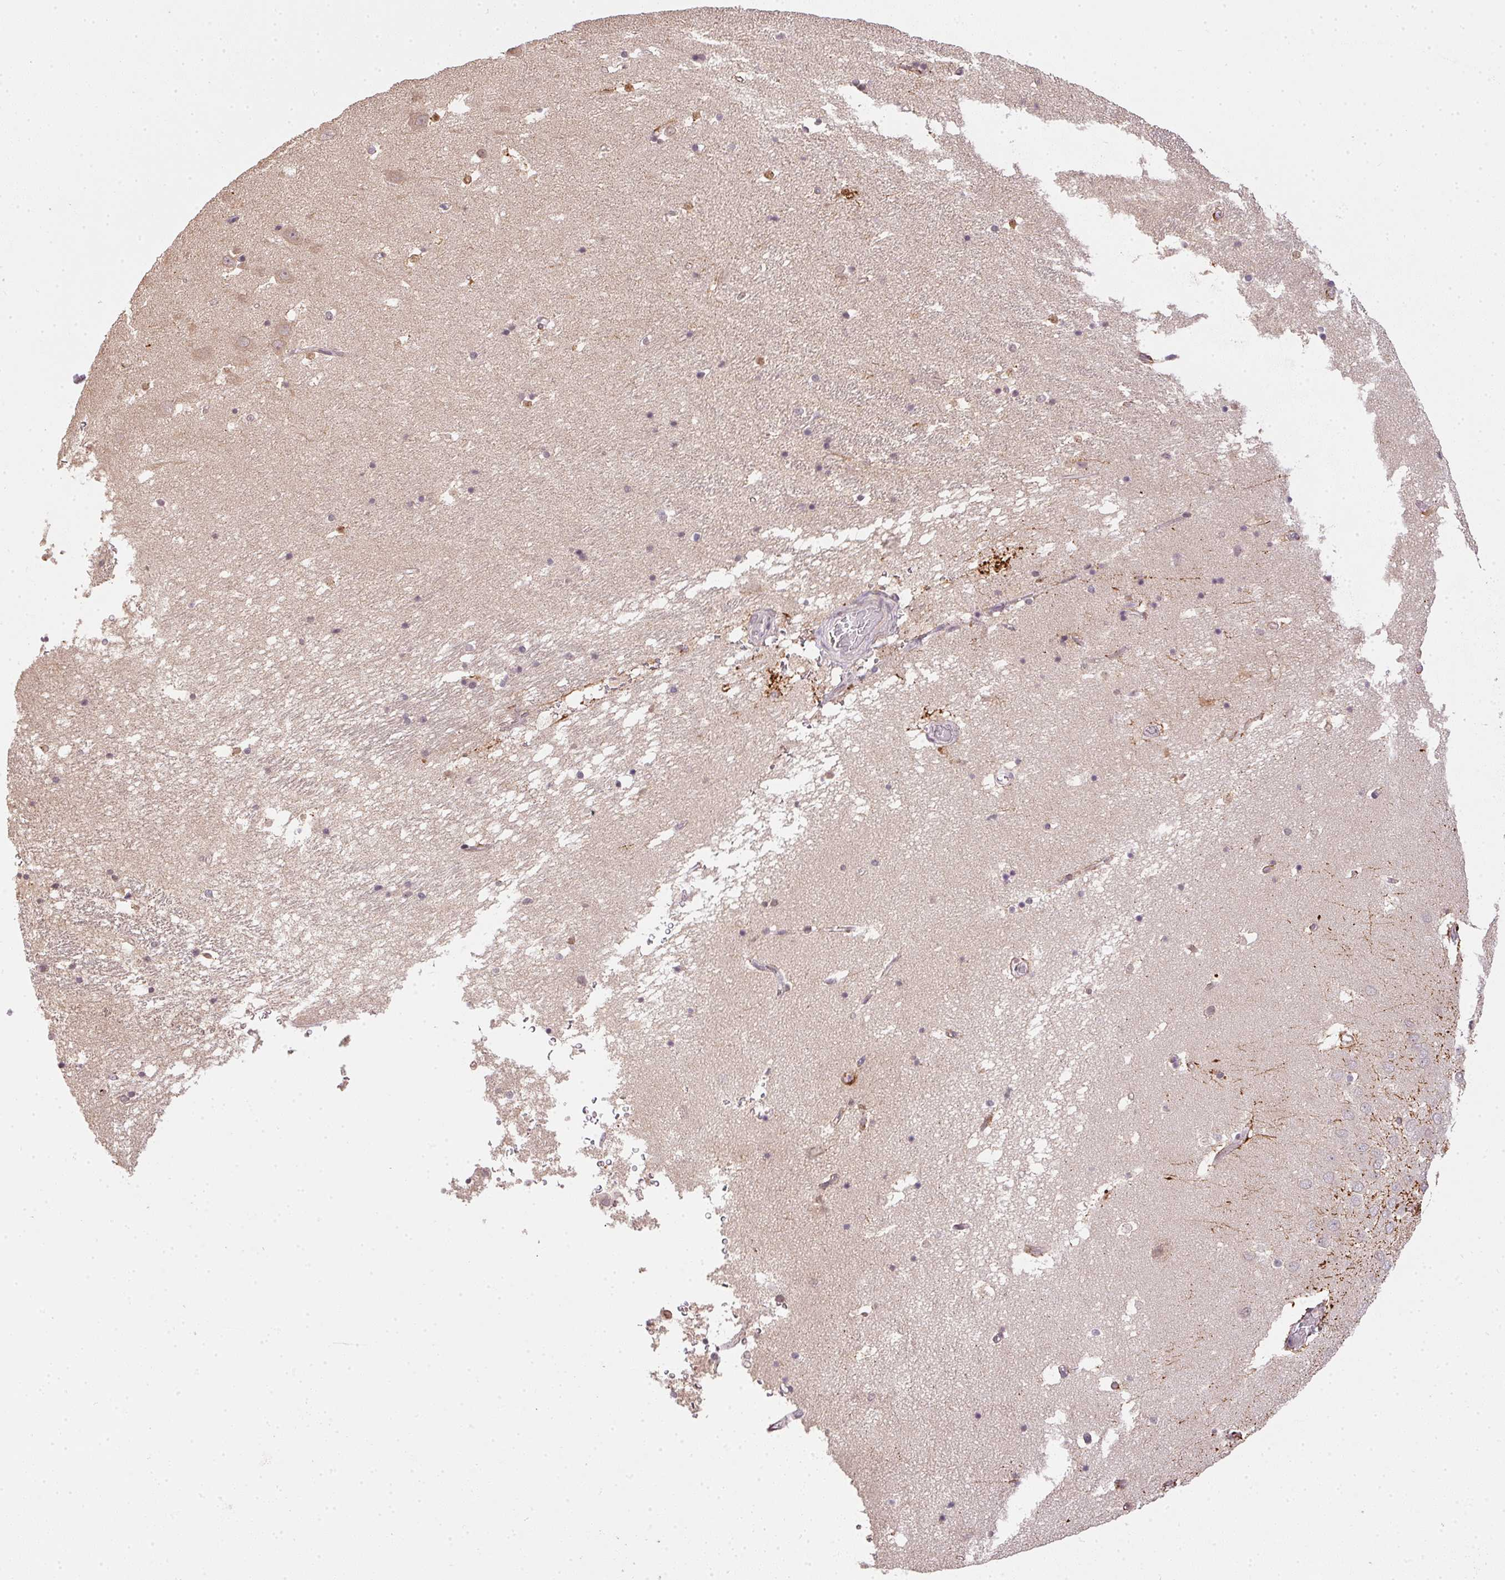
{"staining": {"intensity": "strong", "quantity": "<25%", "location": "cytoplasmic/membranous"}, "tissue": "hippocampus", "cell_type": "Glial cells", "image_type": "normal", "snomed": [{"axis": "morphology", "description": "Normal tissue, NOS"}, {"axis": "topography", "description": "Hippocampus"}], "caption": "Immunohistochemistry image of benign hippocampus: hippocampus stained using immunohistochemistry (IHC) shows medium levels of strong protein expression localized specifically in the cytoplasmic/membranous of glial cells, appearing as a cytoplasmic/membranous brown color.", "gene": "PPP4R4", "patient": {"sex": "male", "age": 58}}